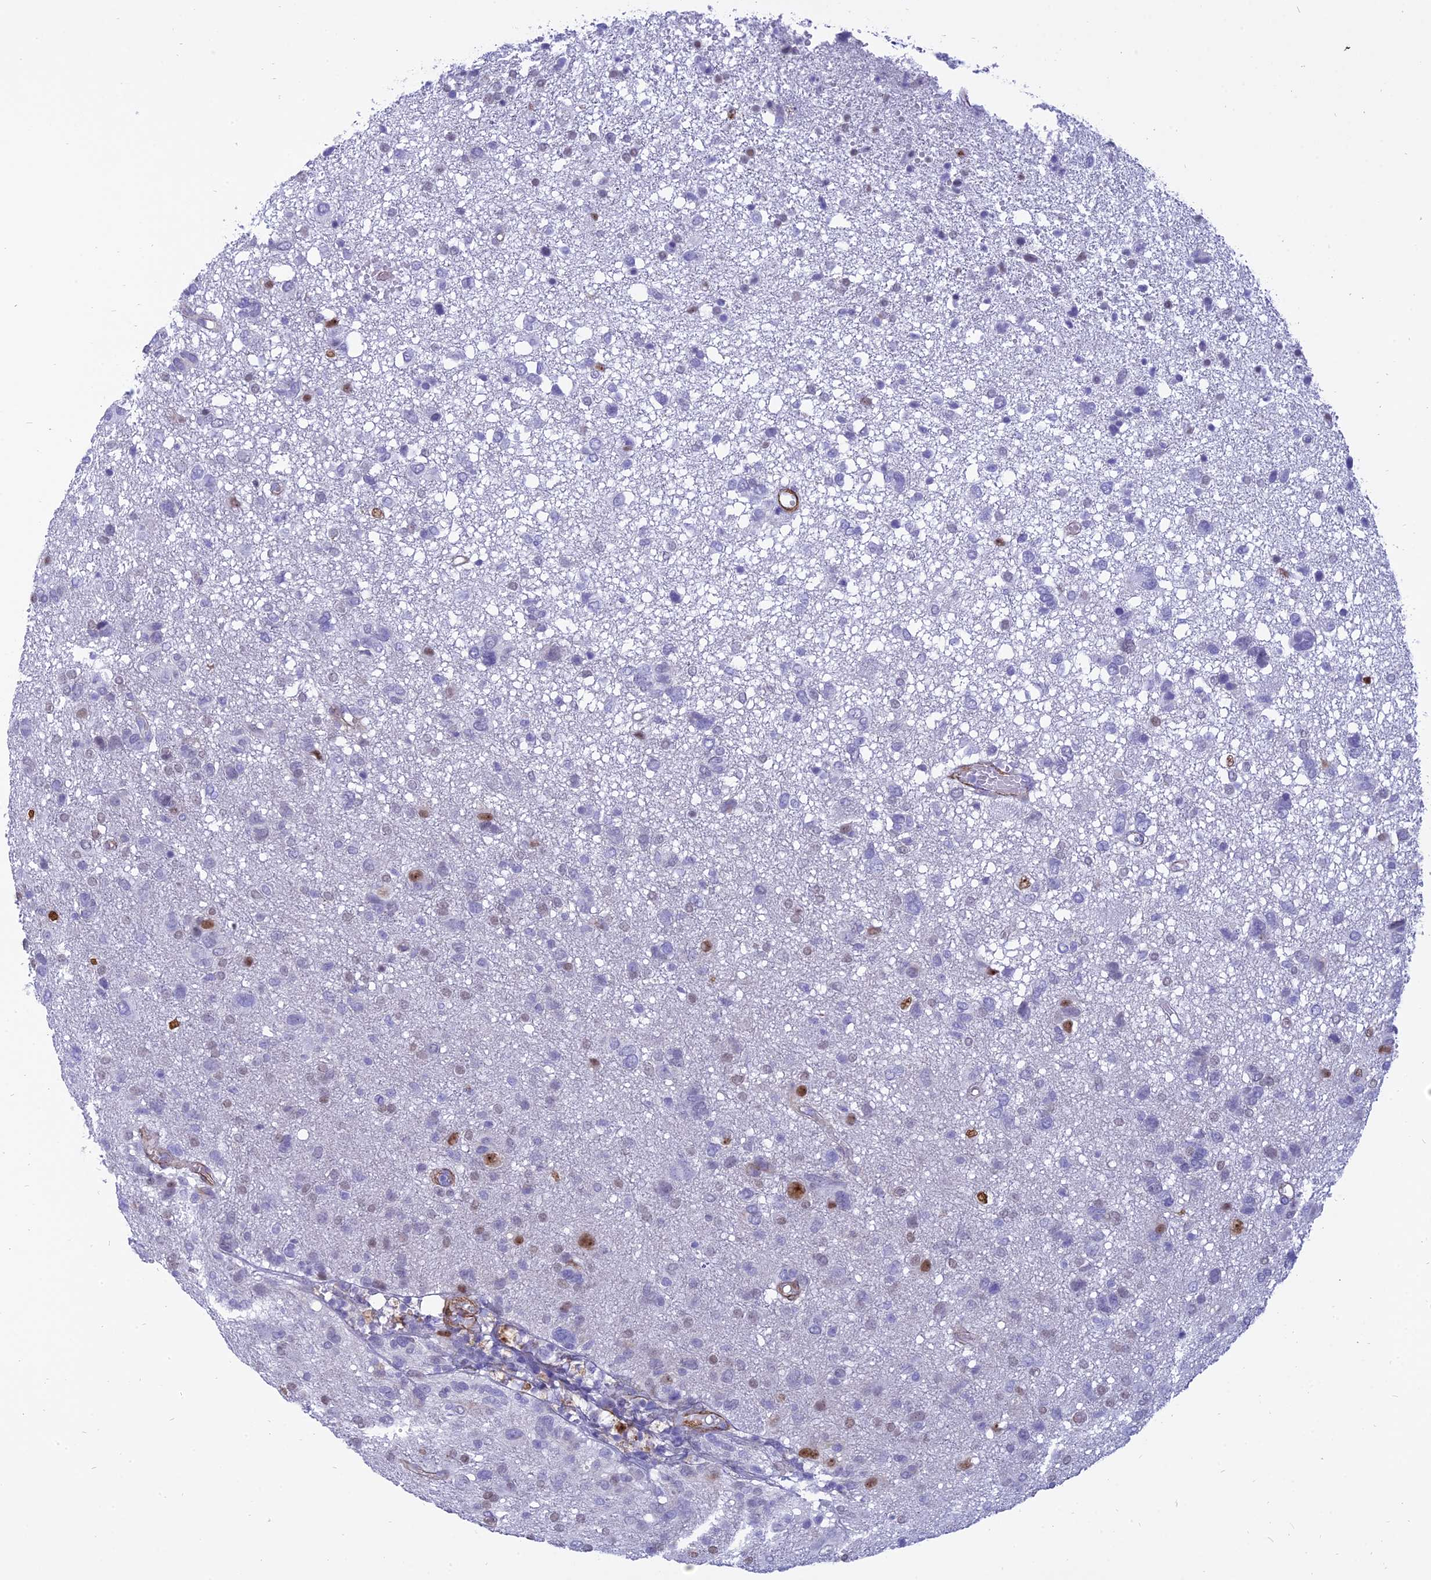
{"staining": {"intensity": "moderate", "quantity": "<25%", "location": "nuclear"}, "tissue": "glioma", "cell_type": "Tumor cells", "image_type": "cancer", "snomed": [{"axis": "morphology", "description": "Glioma, malignant, High grade"}, {"axis": "topography", "description": "Brain"}], "caption": "Immunohistochemical staining of high-grade glioma (malignant) demonstrates moderate nuclear protein positivity in approximately <25% of tumor cells. (Brightfield microscopy of DAB IHC at high magnification).", "gene": "CENPV", "patient": {"sex": "female", "age": 59}}